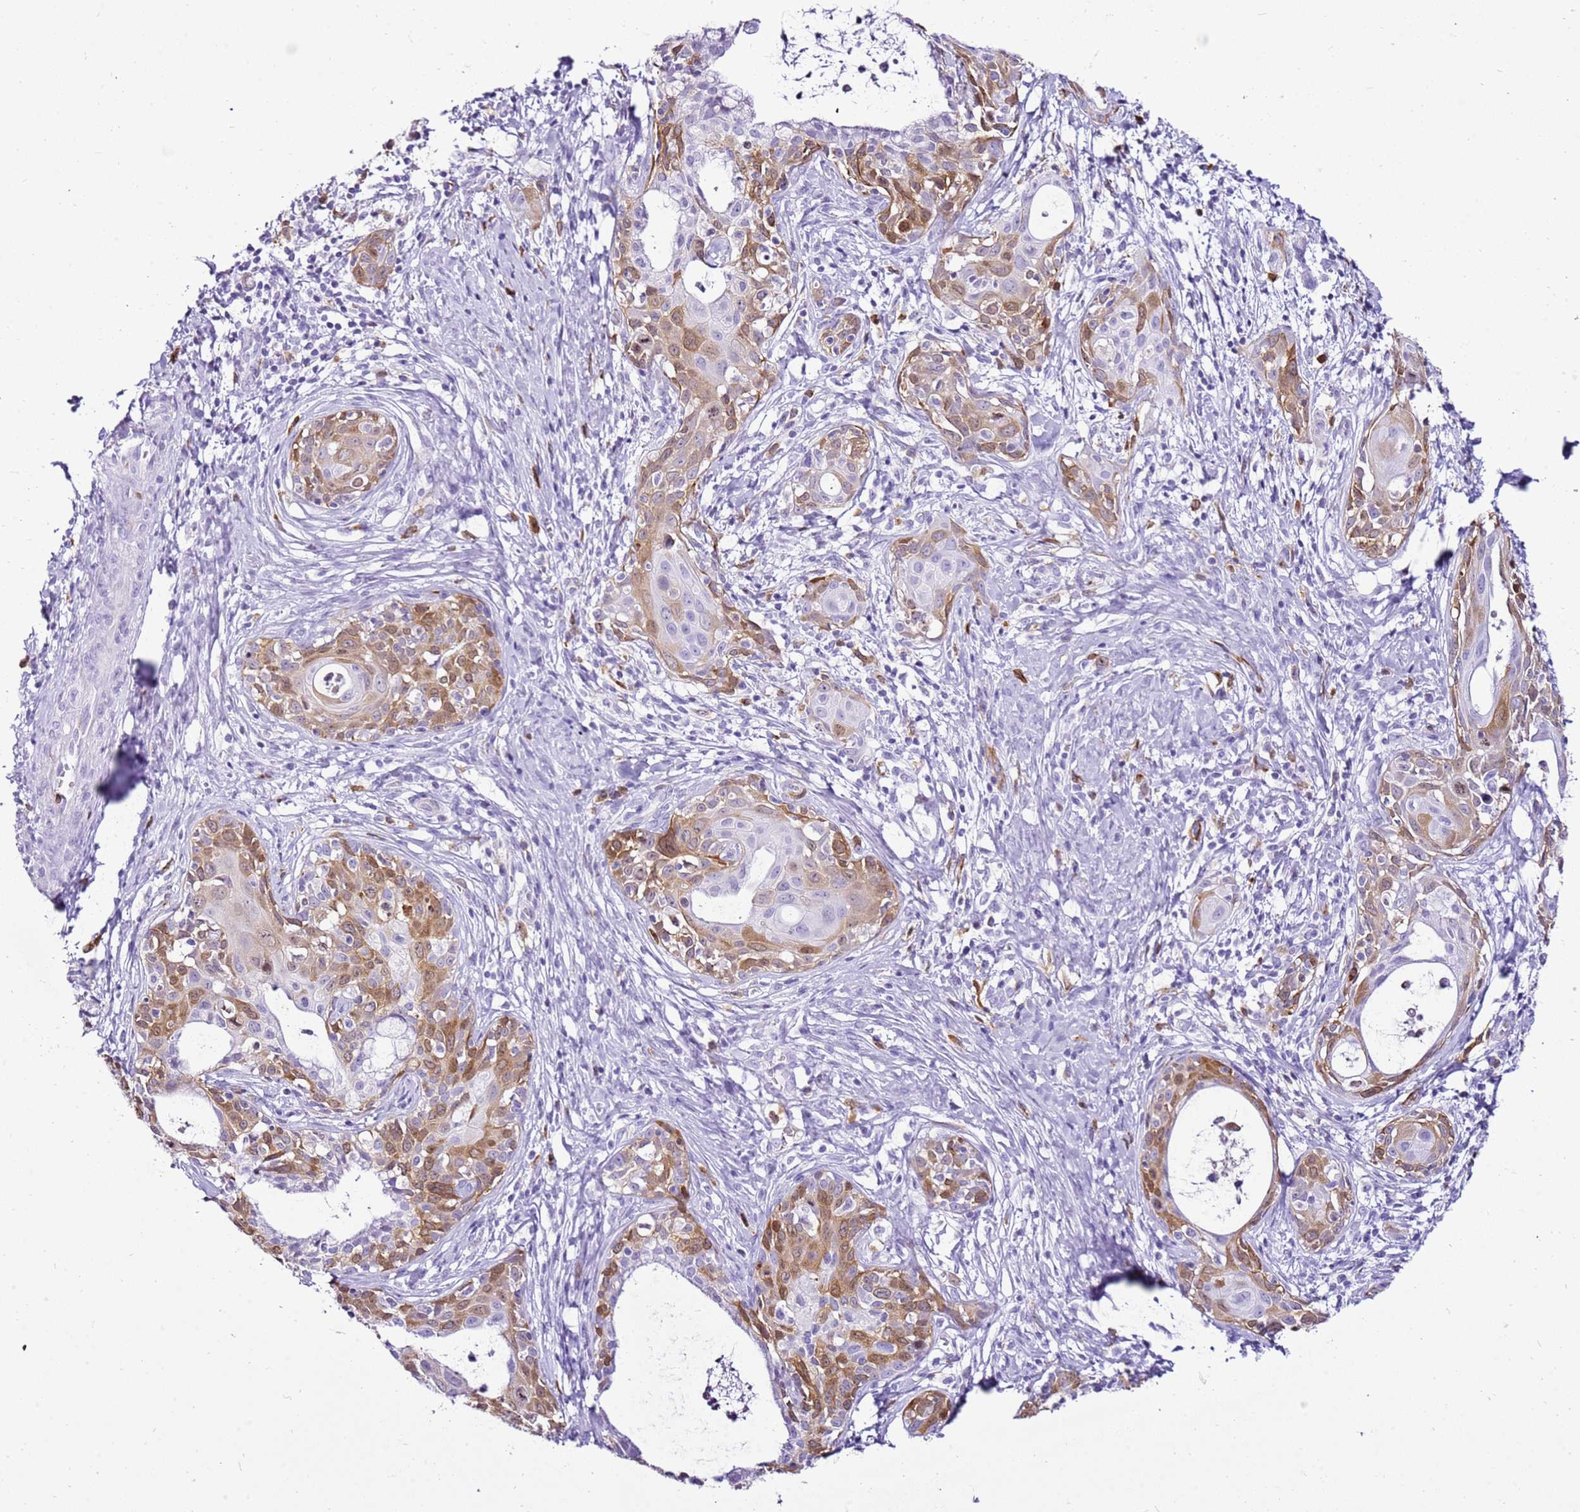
{"staining": {"intensity": "moderate", "quantity": "25%-75%", "location": "cytoplasmic/membranous"}, "tissue": "cervical cancer", "cell_type": "Tumor cells", "image_type": "cancer", "snomed": [{"axis": "morphology", "description": "Squamous cell carcinoma, NOS"}, {"axis": "topography", "description": "Cervix"}], "caption": "Immunohistochemistry of human cervical cancer demonstrates medium levels of moderate cytoplasmic/membranous staining in approximately 25%-75% of tumor cells.", "gene": "SPC25", "patient": {"sex": "female", "age": 52}}